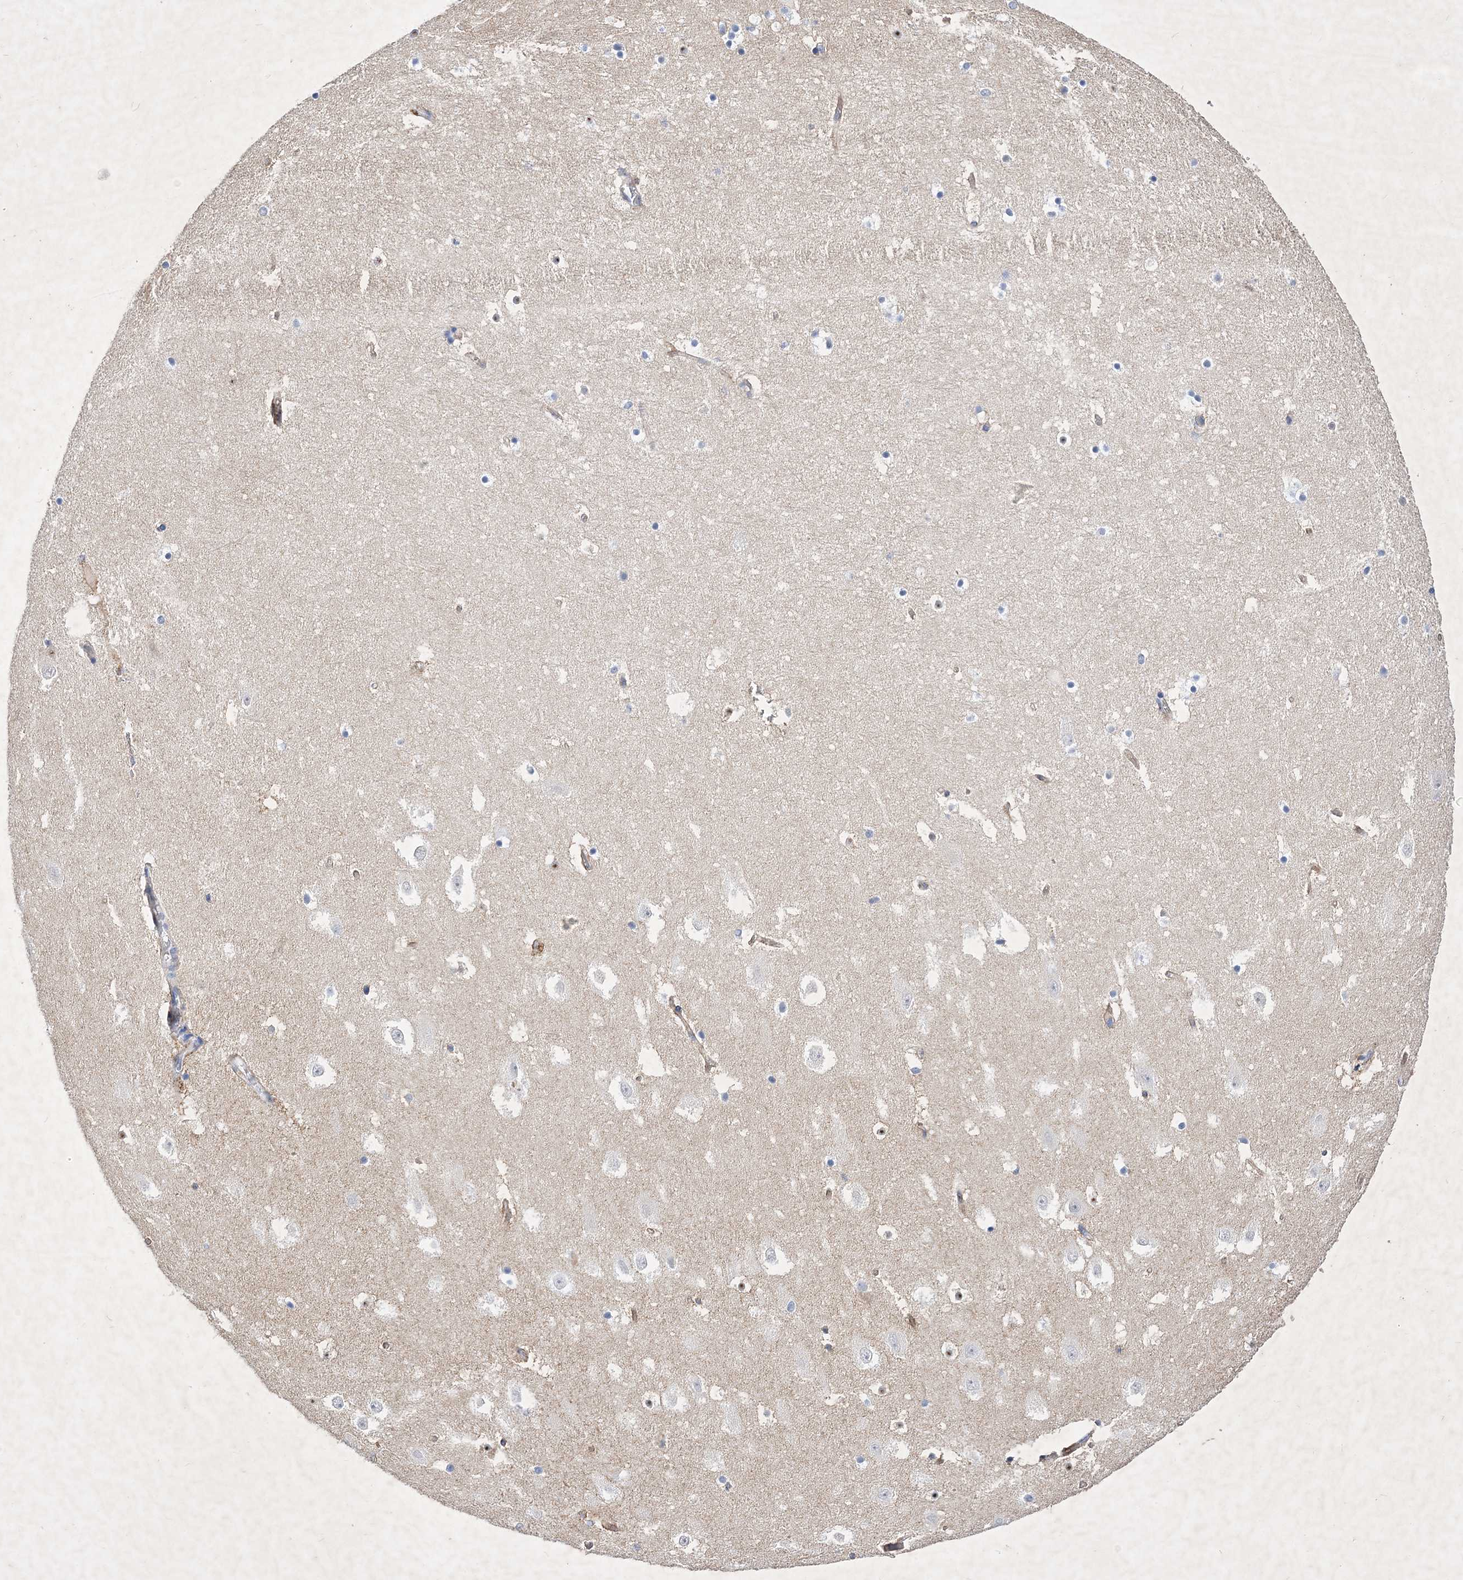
{"staining": {"intensity": "negative", "quantity": "none", "location": "none"}, "tissue": "hippocampus", "cell_type": "Glial cells", "image_type": "normal", "snomed": [{"axis": "morphology", "description": "Normal tissue, NOS"}, {"axis": "topography", "description": "Hippocampus"}], "caption": "DAB (3,3'-diaminobenzidine) immunohistochemical staining of benign hippocampus exhibits no significant expression in glial cells. (Stains: DAB immunohistochemistry with hematoxylin counter stain, Microscopy: brightfield microscopy at high magnification).", "gene": "GPN1", "patient": {"sex": "female", "age": 52}}